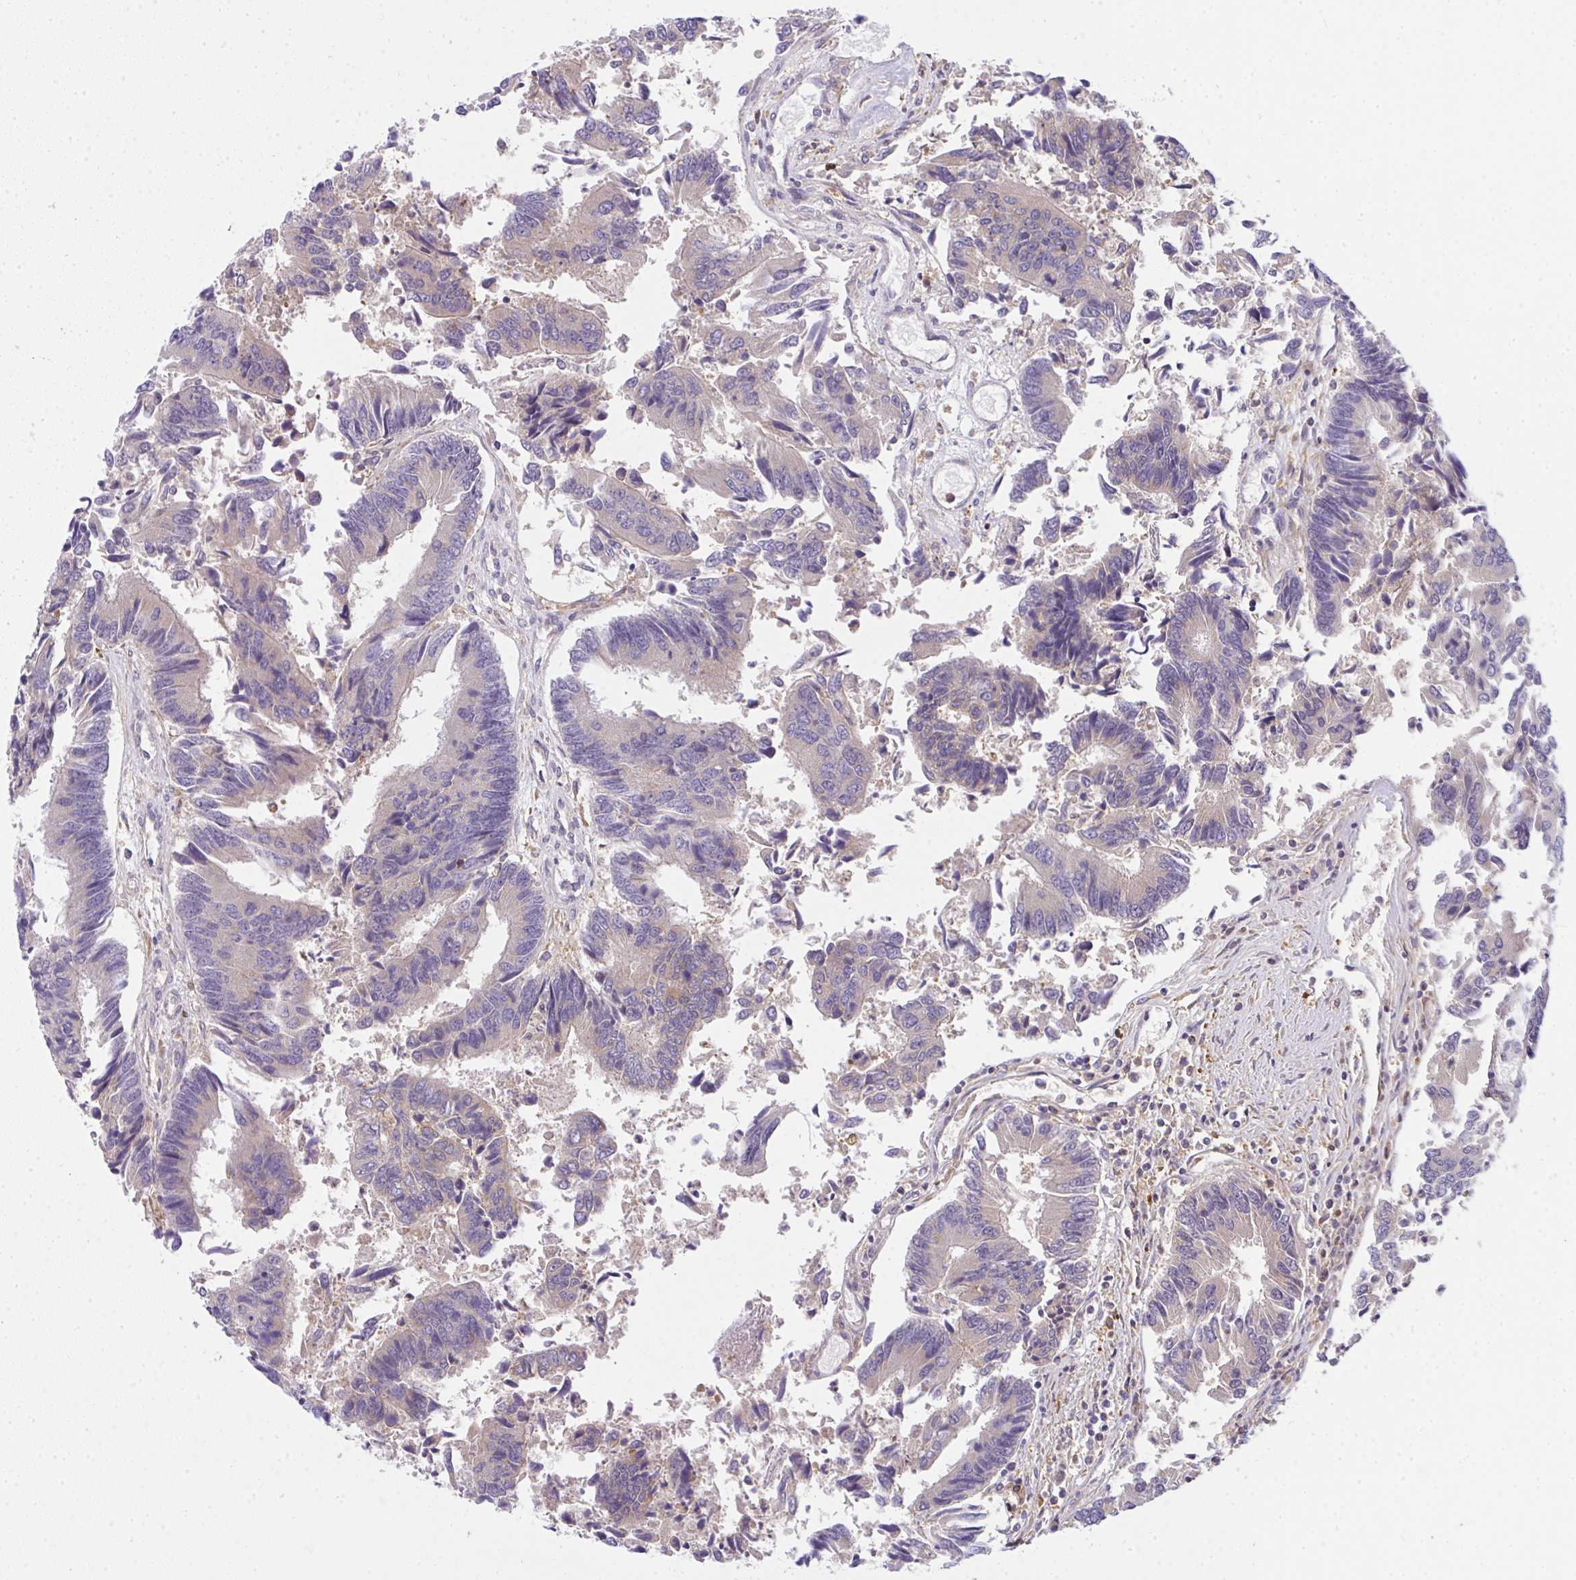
{"staining": {"intensity": "weak", "quantity": "<25%", "location": "cytoplasmic/membranous"}, "tissue": "colorectal cancer", "cell_type": "Tumor cells", "image_type": "cancer", "snomed": [{"axis": "morphology", "description": "Adenocarcinoma, NOS"}, {"axis": "topography", "description": "Colon"}], "caption": "Tumor cells are negative for brown protein staining in colorectal cancer. The staining was performed using DAB to visualize the protein expression in brown, while the nuclei were stained in blue with hematoxylin (Magnification: 20x).", "gene": "SLC30A6", "patient": {"sex": "female", "age": 67}}